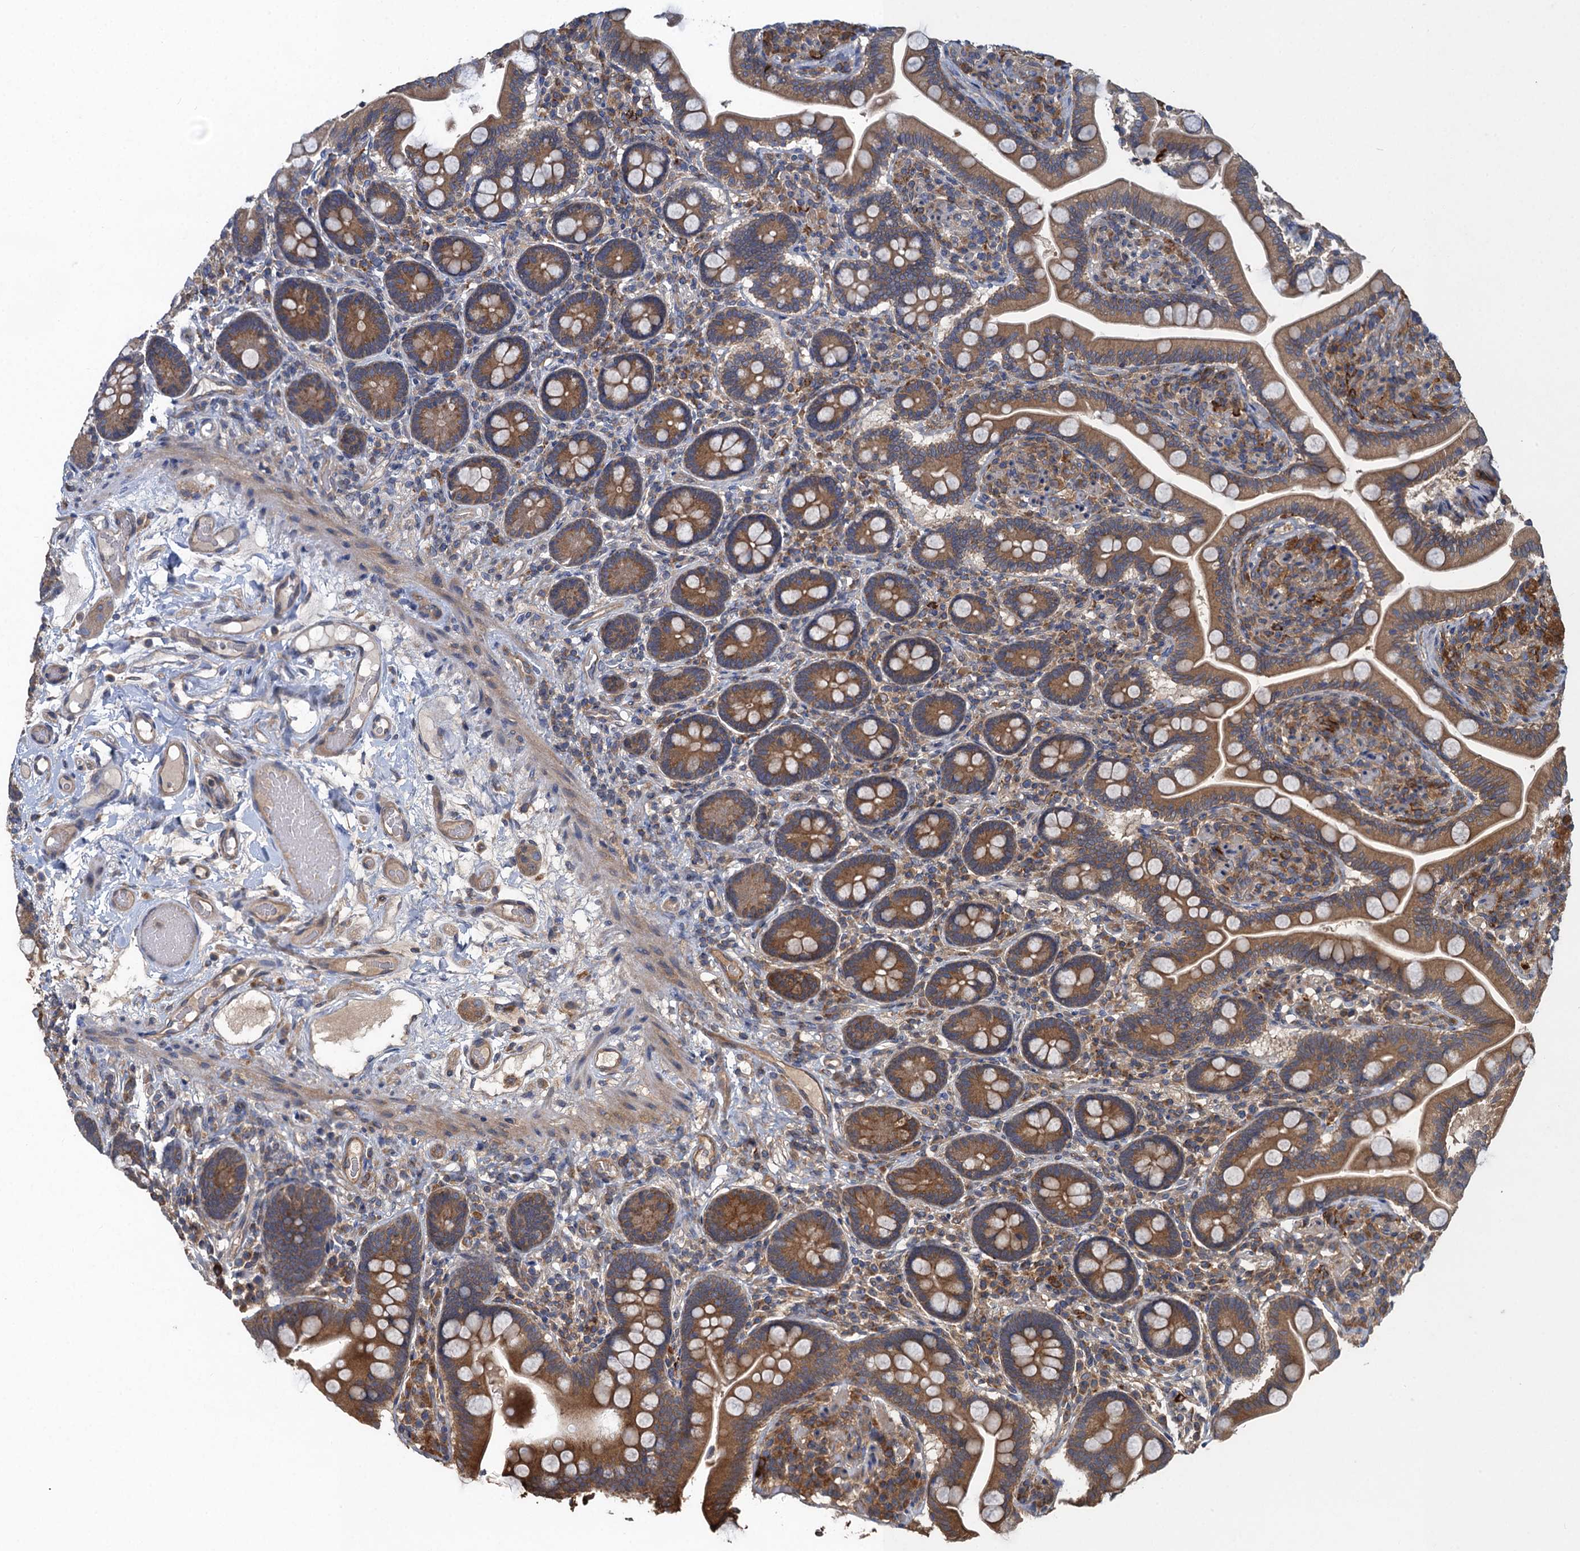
{"staining": {"intensity": "moderate", "quantity": ">75%", "location": "cytoplasmic/membranous"}, "tissue": "small intestine", "cell_type": "Glandular cells", "image_type": "normal", "snomed": [{"axis": "morphology", "description": "Normal tissue, NOS"}, {"axis": "topography", "description": "Small intestine"}], "caption": "Immunohistochemical staining of normal small intestine demonstrates medium levels of moderate cytoplasmic/membranous staining in approximately >75% of glandular cells.", "gene": "SNAP29", "patient": {"sex": "female", "age": 64}}